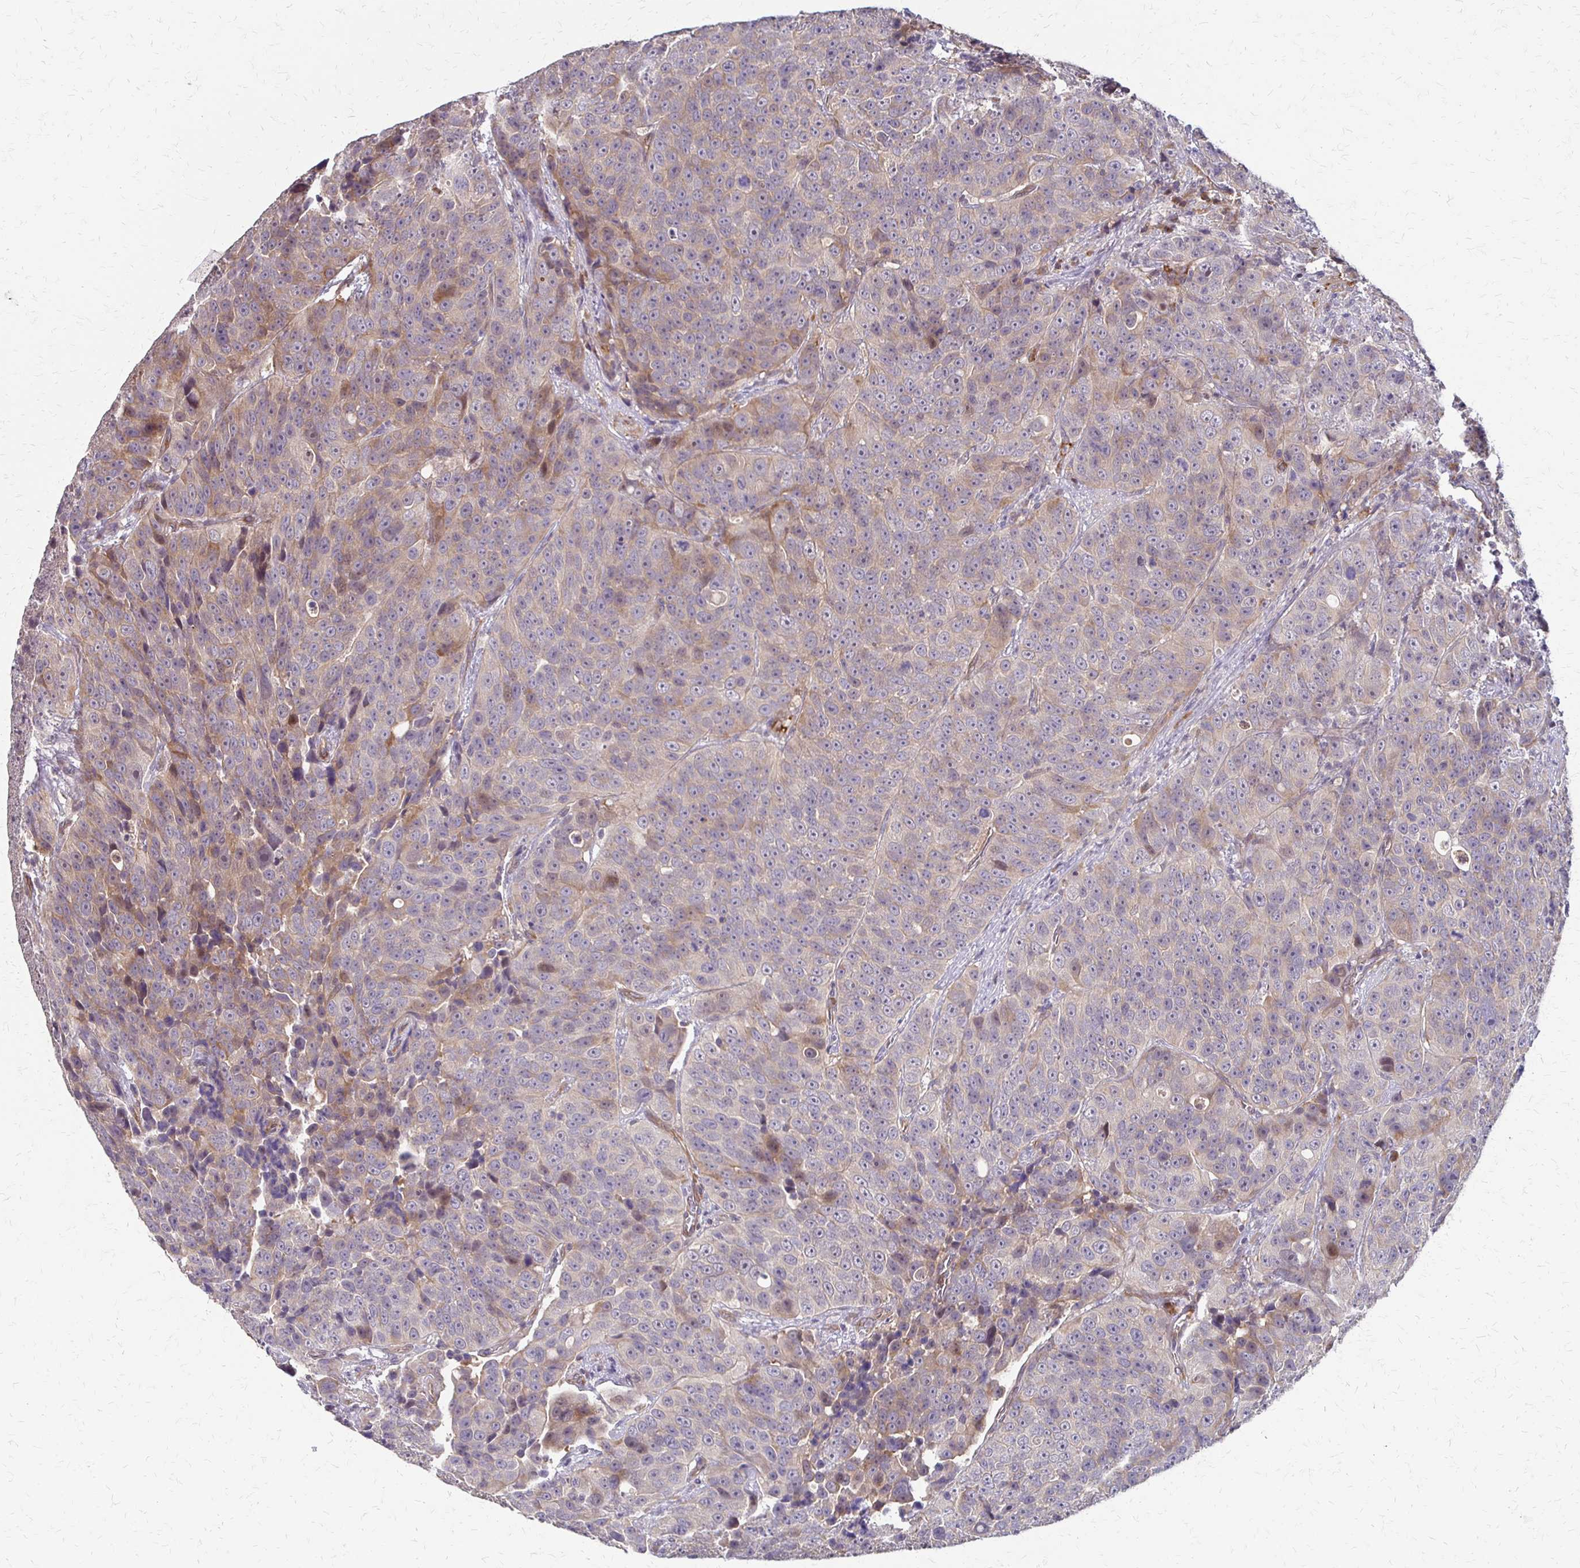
{"staining": {"intensity": "weak", "quantity": "<25%", "location": "cytoplasmic/membranous"}, "tissue": "urothelial cancer", "cell_type": "Tumor cells", "image_type": "cancer", "snomed": [{"axis": "morphology", "description": "Urothelial carcinoma, NOS"}, {"axis": "topography", "description": "Urinary bladder"}], "caption": "Immunohistochemistry (IHC) micrograph of neoplastic tissue: transitional cell carcinoma stained with DAB reveals no significant protein staining in tumor cells.", "gene": "CFL2", "patient": {"sex": "male", "age": 52}}